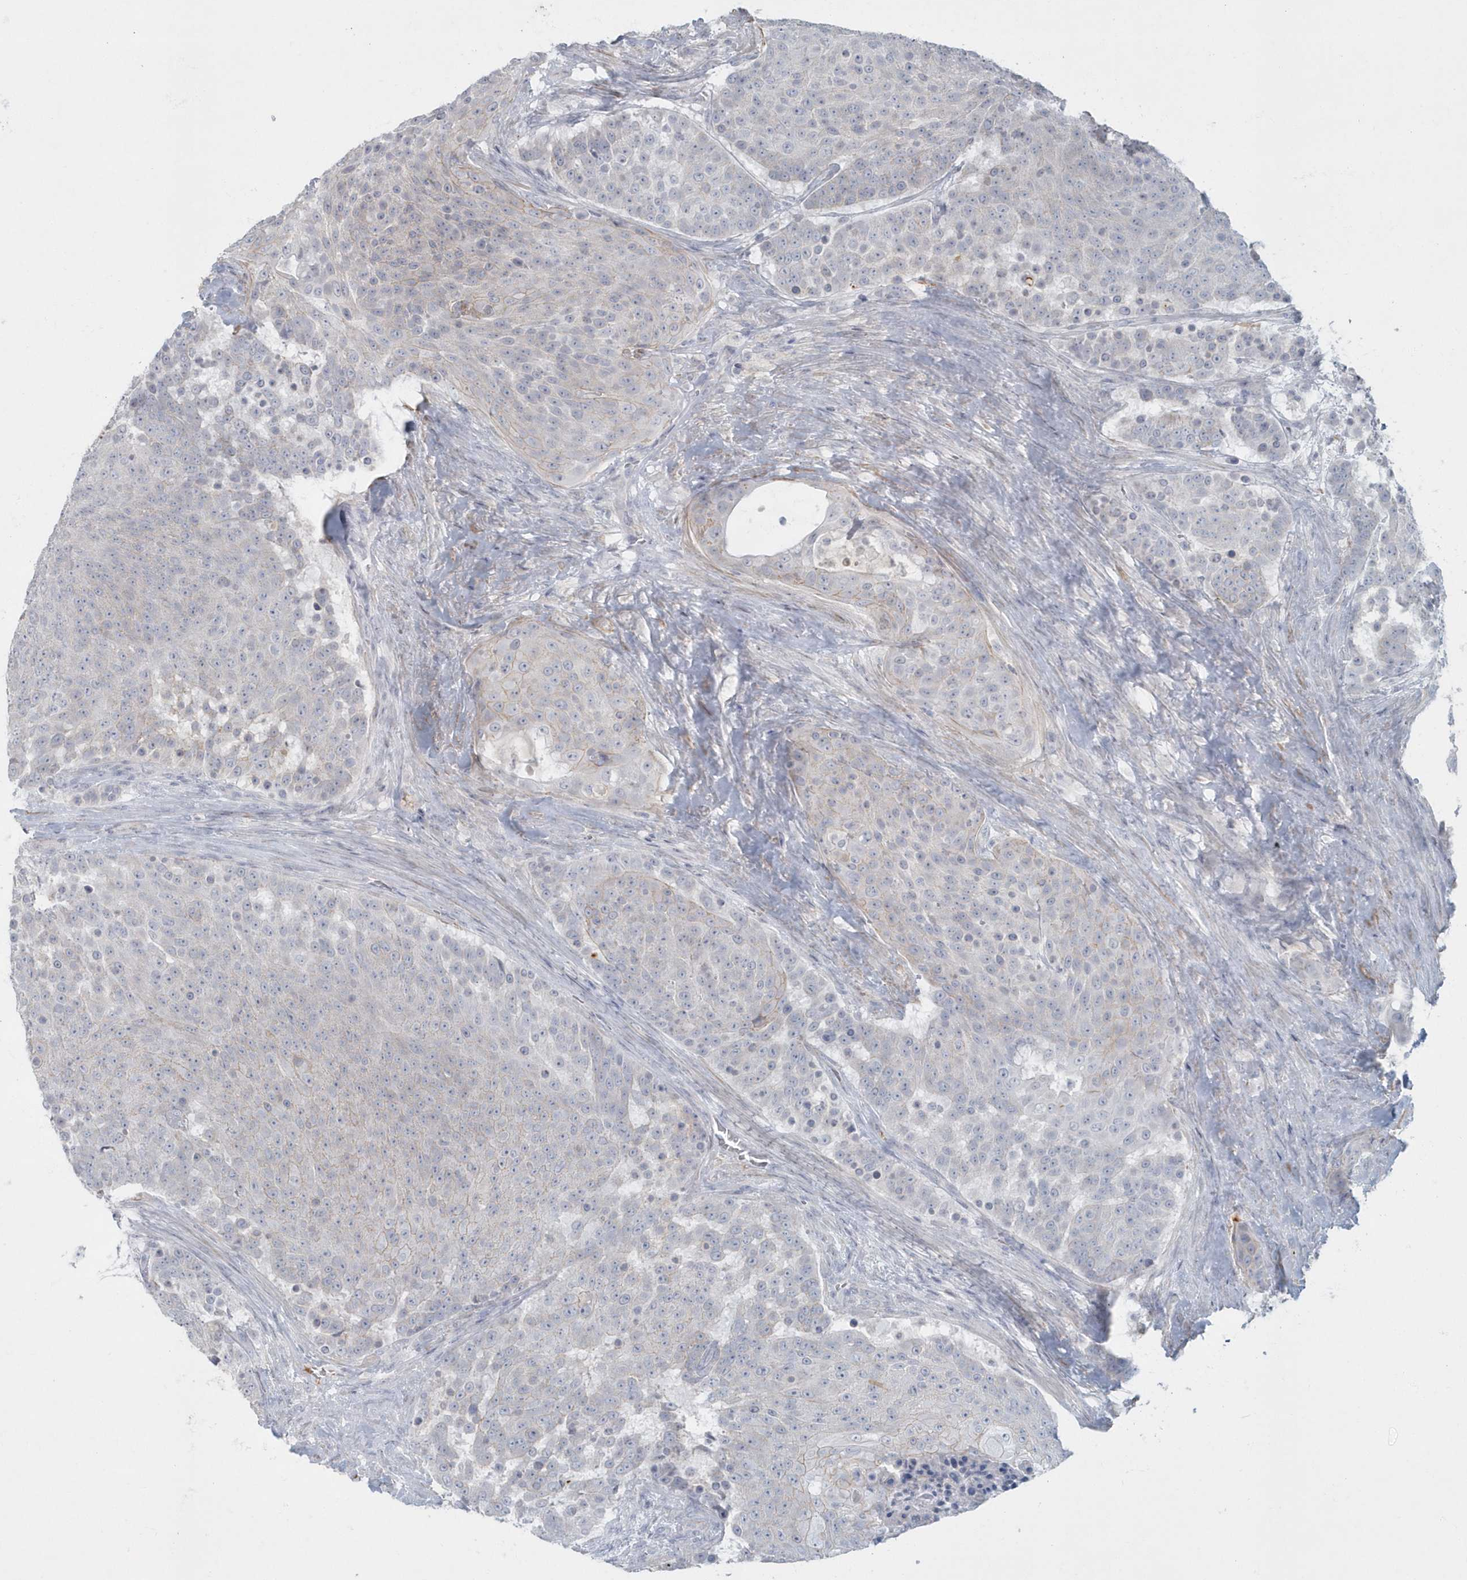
{"staining": {"intensity": "negative", "quantity": "none", "location": "none"}, "tissue": "urothelial cancer", "cell_type": "Tumor cells", "image_type": "cancer", "snomed": [{"axis": "morphology", "description": "Urothelial carcinoma, High grade"}, {"axis": "topography", "description": "Urinary bladder"}], "caption": "High magnification brightfield microscopy of high-grade urothelial carcinoma stained with DAB (brown) and counterstained with hematoxylin (blue): tumor cells show no significant staining.", "gene": "MYOT", "patient": {"sex": "female", "age": 63}}